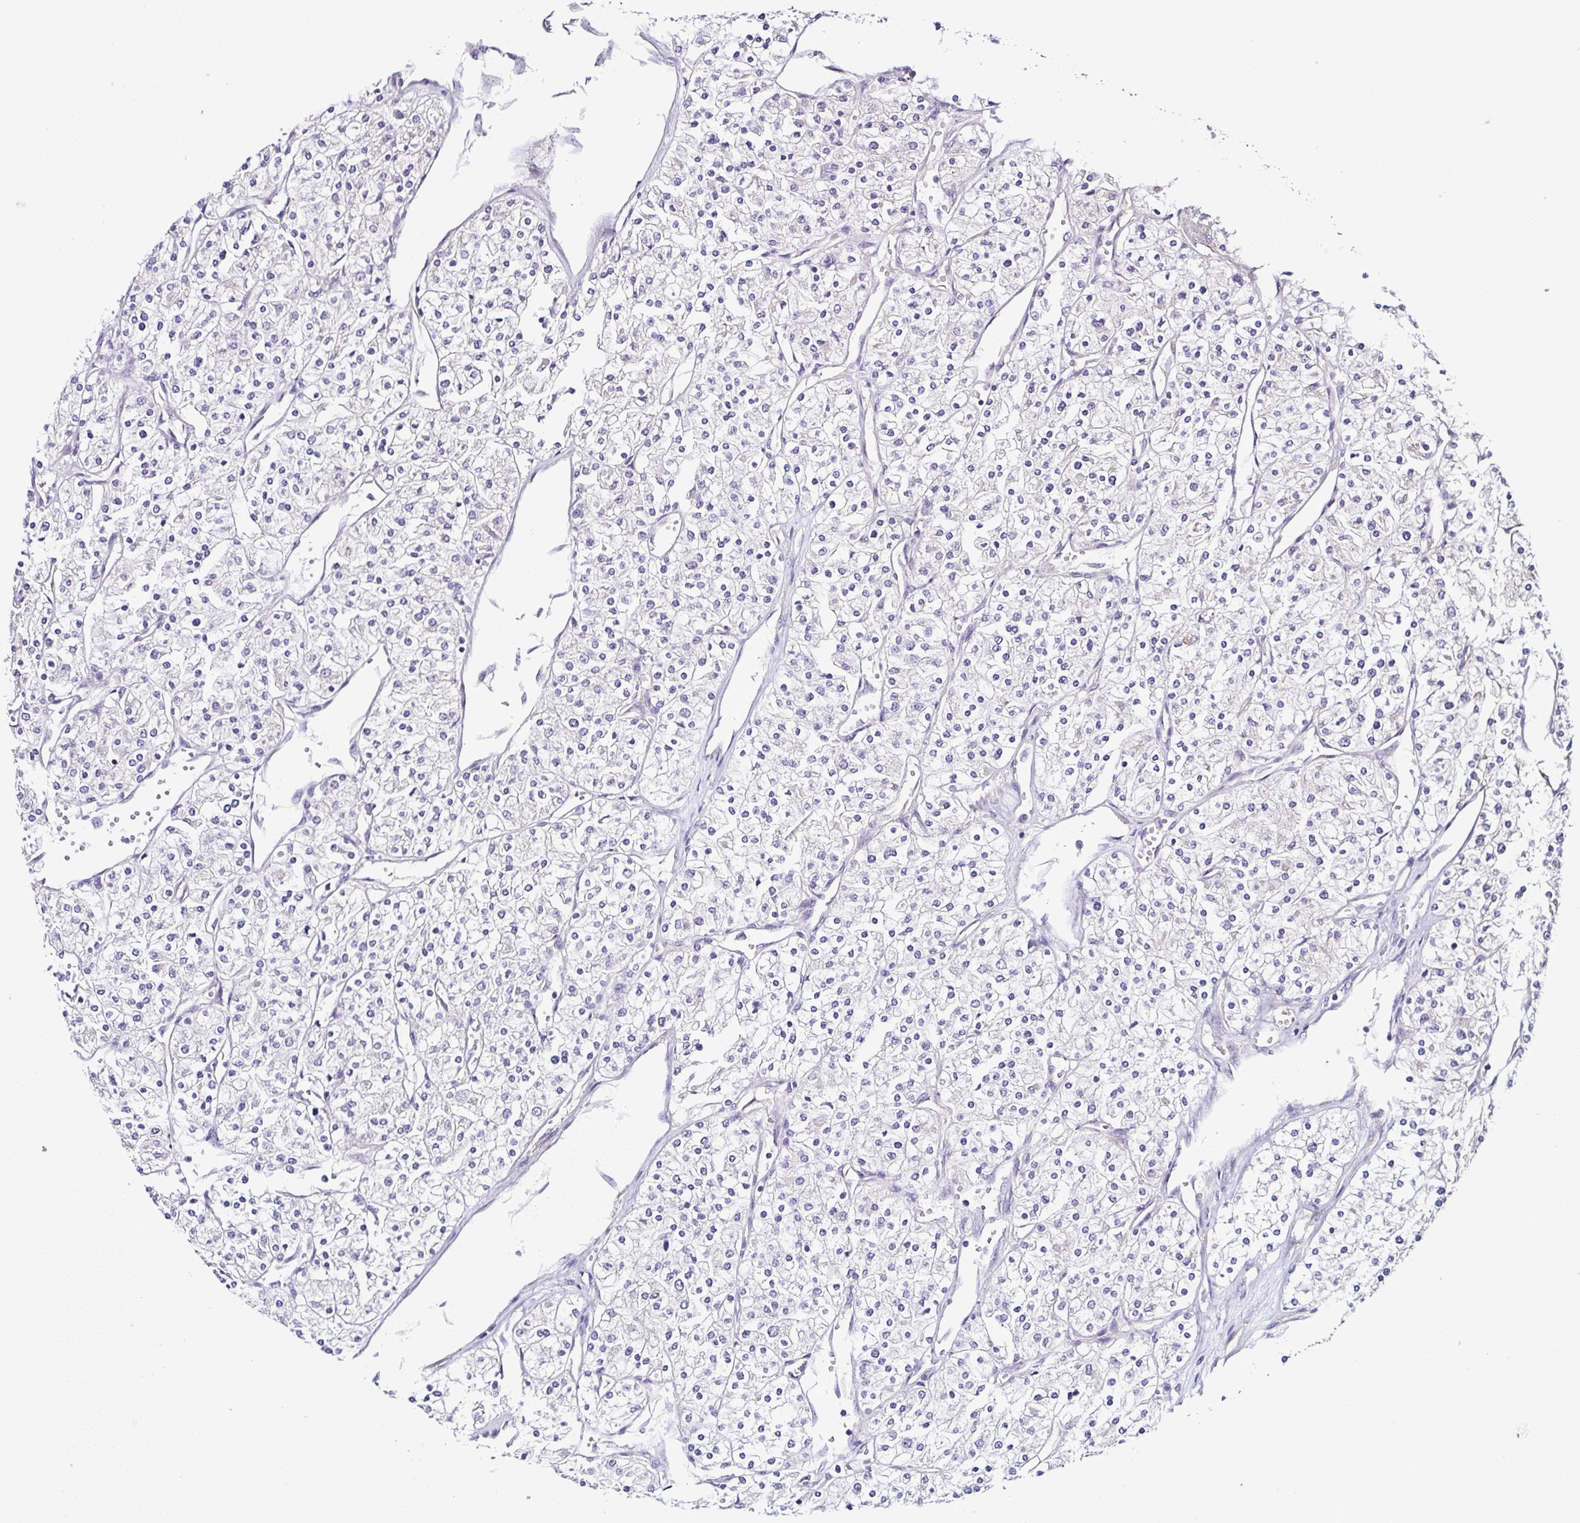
{"staining": {"intensity": "negative", "quantity": "none", "location": "none"}, "tissue": "renal cancer", "cell_type": "Tumor cells", "image_type": "cancer", "snomed": [{"axis": "morphology", "description": "Adenocarcinoma, NOS"}, {"axis": "topography", "description": "Kidney"}], "caption": "An immunohistochemistry (IHC) histopathology image of renal cancer is shown. There is no staining in tumor cells of renal cancer.", "gene": "LMOD2", "patient": {"sex": "male", "age": 80}}